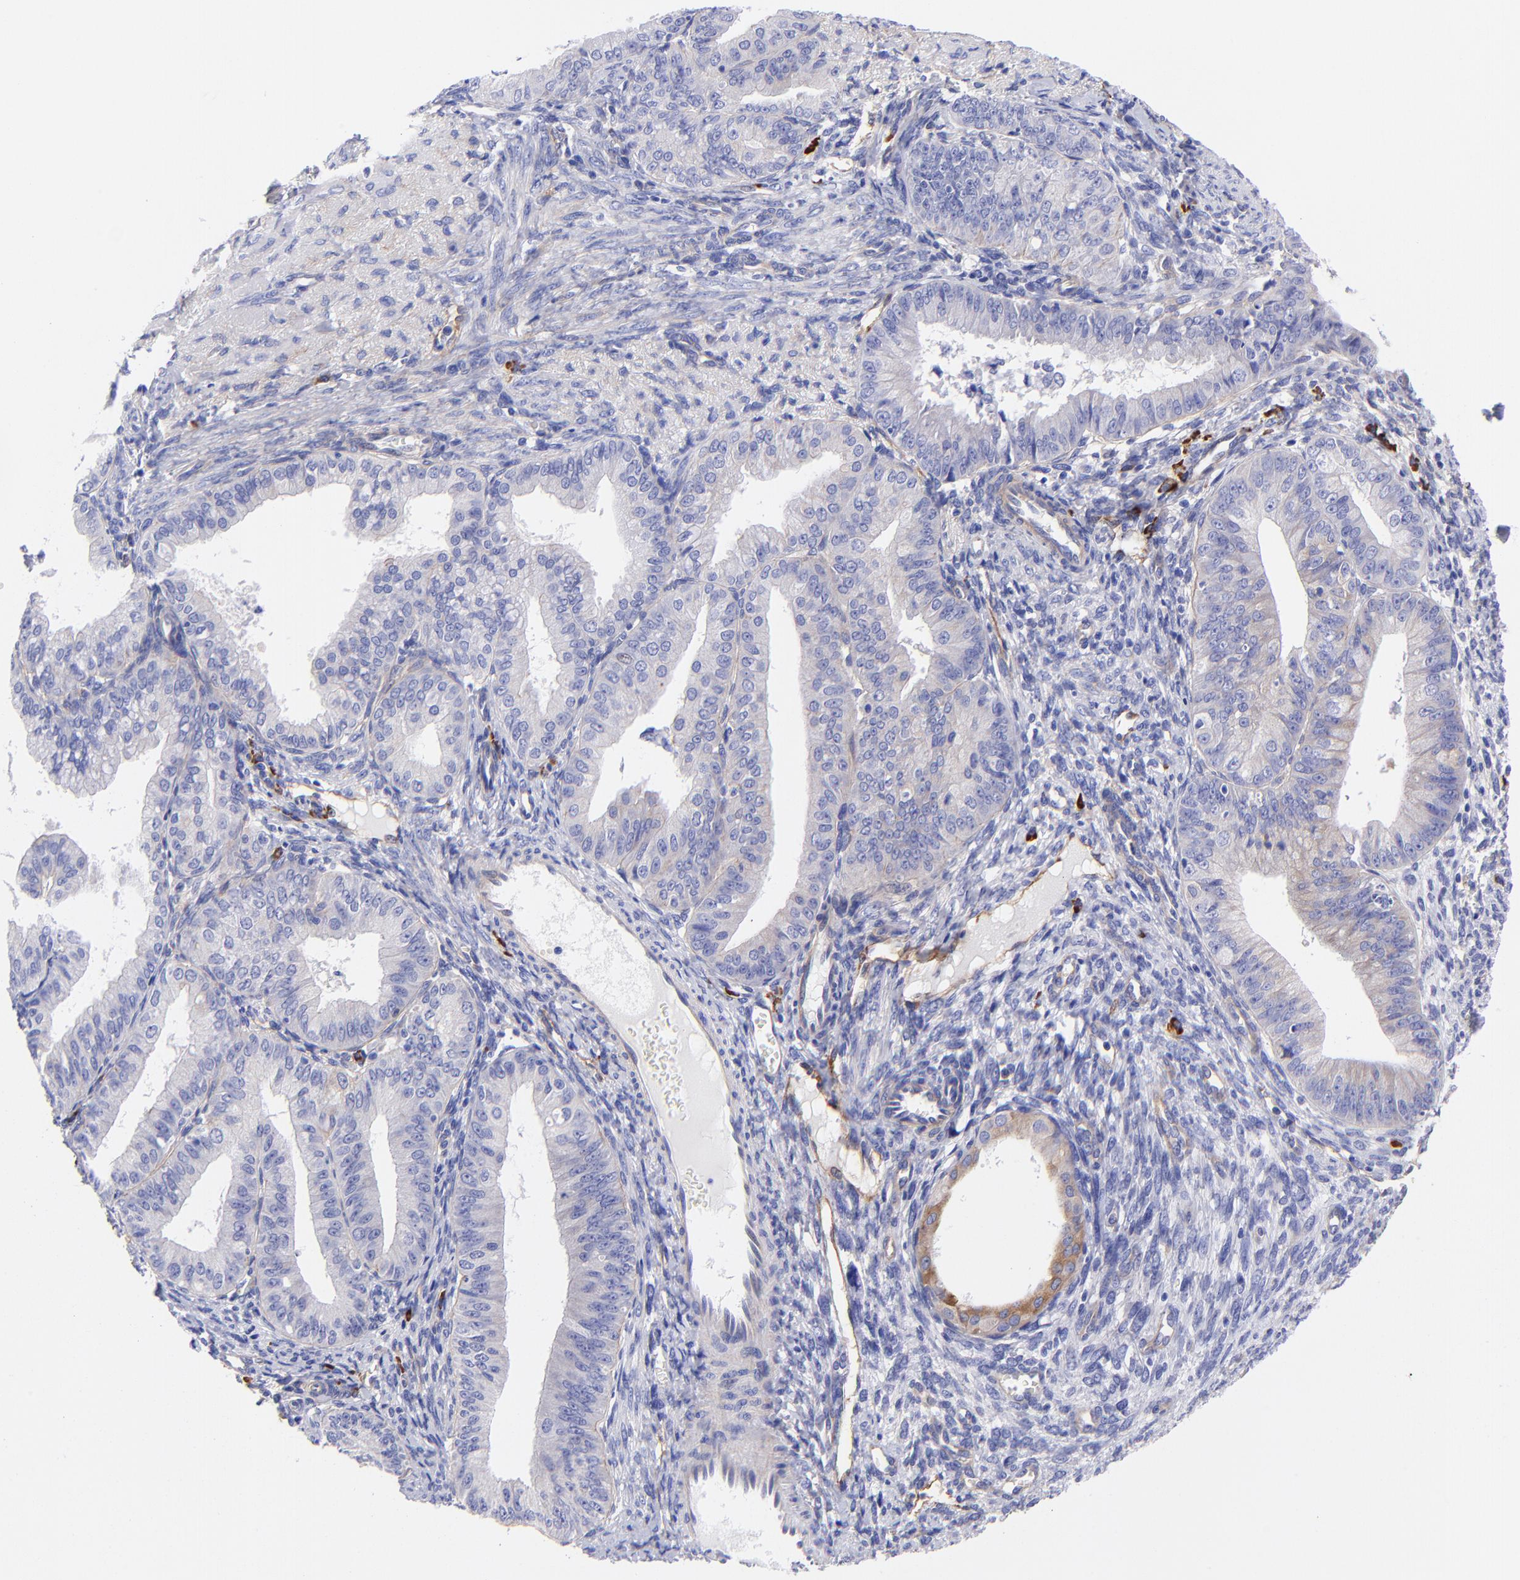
{"staining": {"intensity": "weak", "quantity": "<25%", "location": "cytoplasmic/membranous"}, "tissue": "endometrial cancer", "cell_type": "Tumor cells", "image_type": "cancer", "snomed": [{"axis": "morphology", "description": "Adenocarcinoma, NOS"}, {"axis": "topography", "description": "Endometrium"}], "caption": "Immunohistochemical staining of human endometrial cancer exhibits no significant expression in tumor cells.", "gene": "PPFIBP1", "patient": {"sex": "female", "age": 76}}